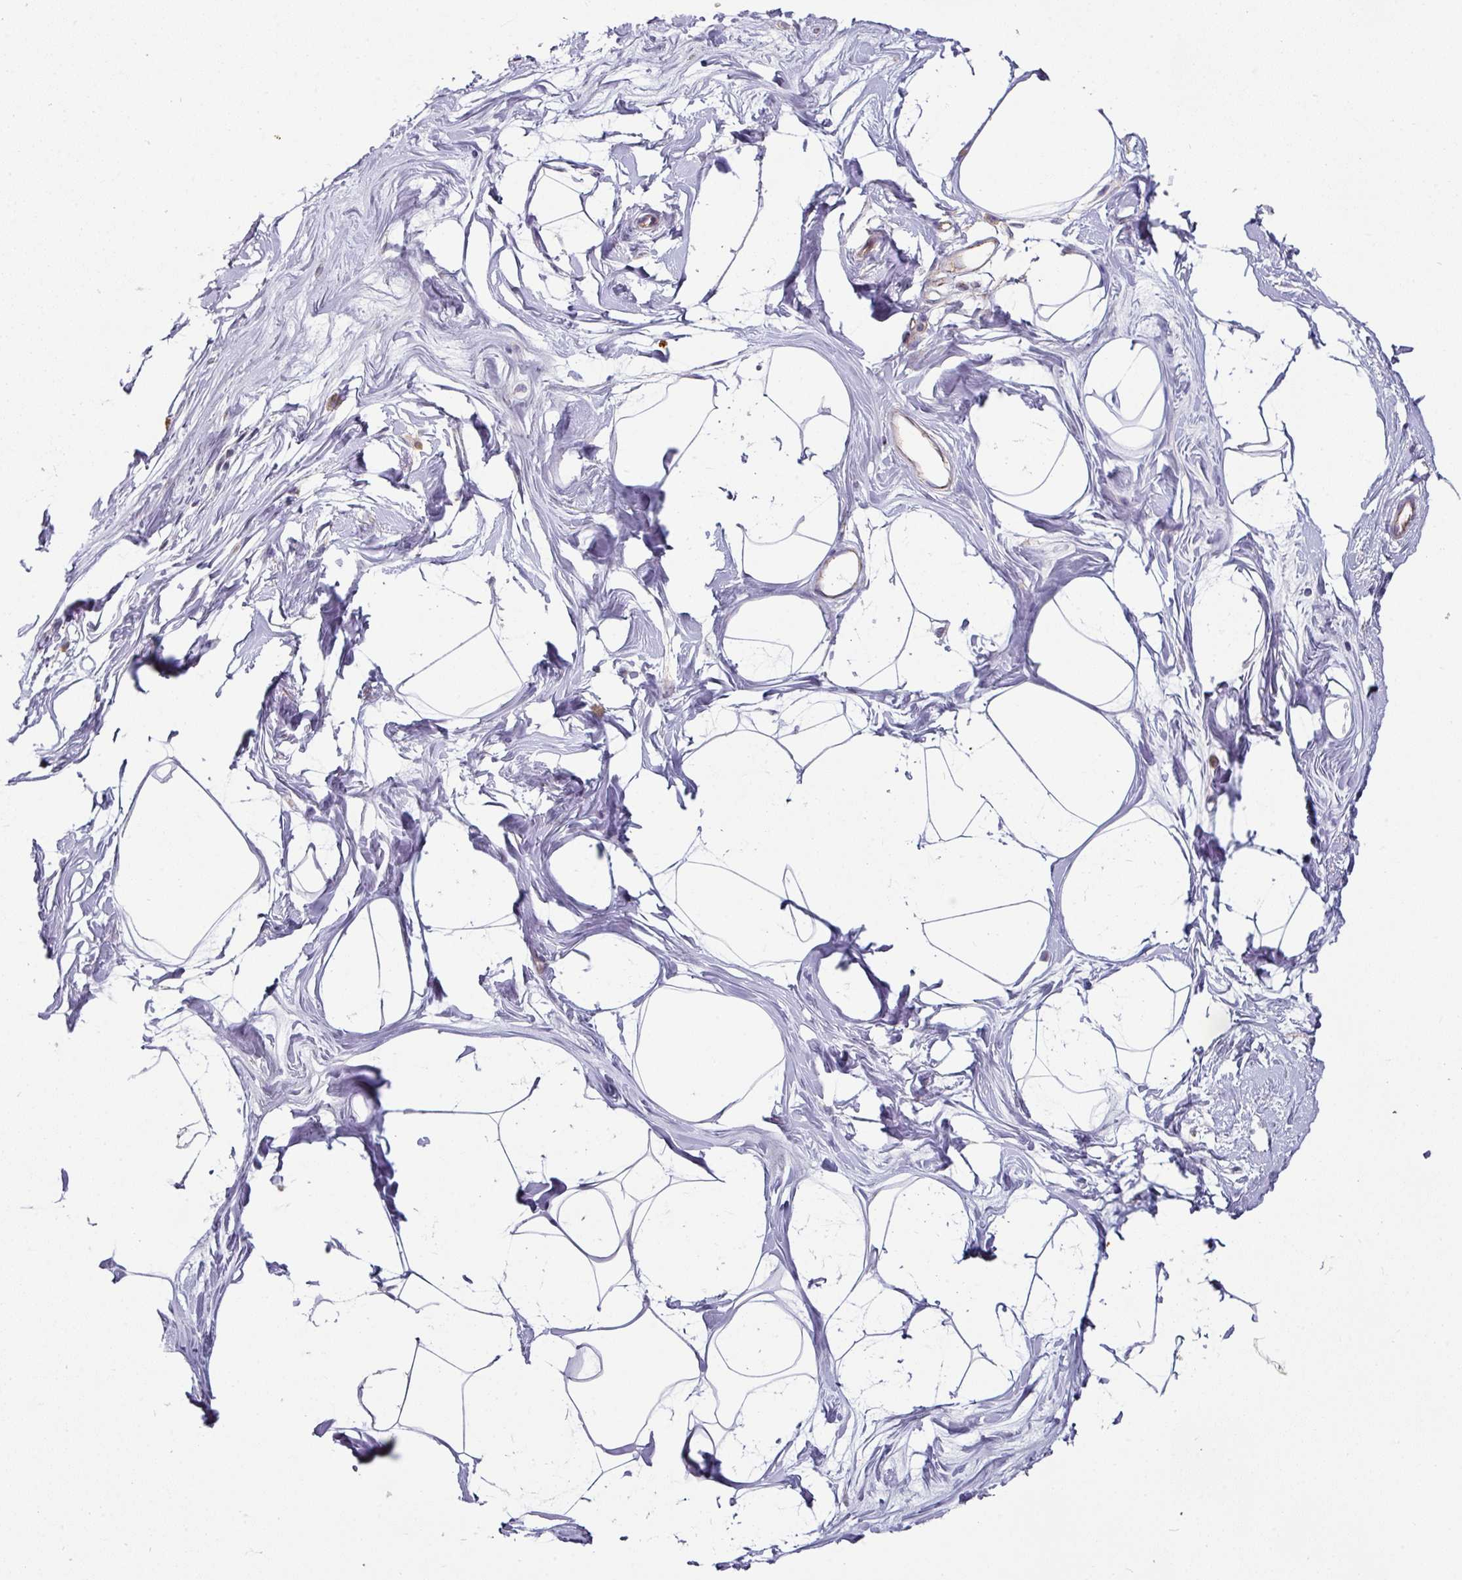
{"staining": {"intensity": "negative", "quantity": "none", "location": "none"}, "tissue": "breast", "cell_type": "Adipocytes", "image_type": "normal", "snomed": [{"axis": "morphology", "description": "Normal tissue, NOS"}, {"axis": "topography", "description": "Breast"}], "caption": "Breast stained for a protein using immunohistochemistry exhibits no staining adipocytes.", "gene": "JUP", "patient": {"sex": "female", "age": 45}}